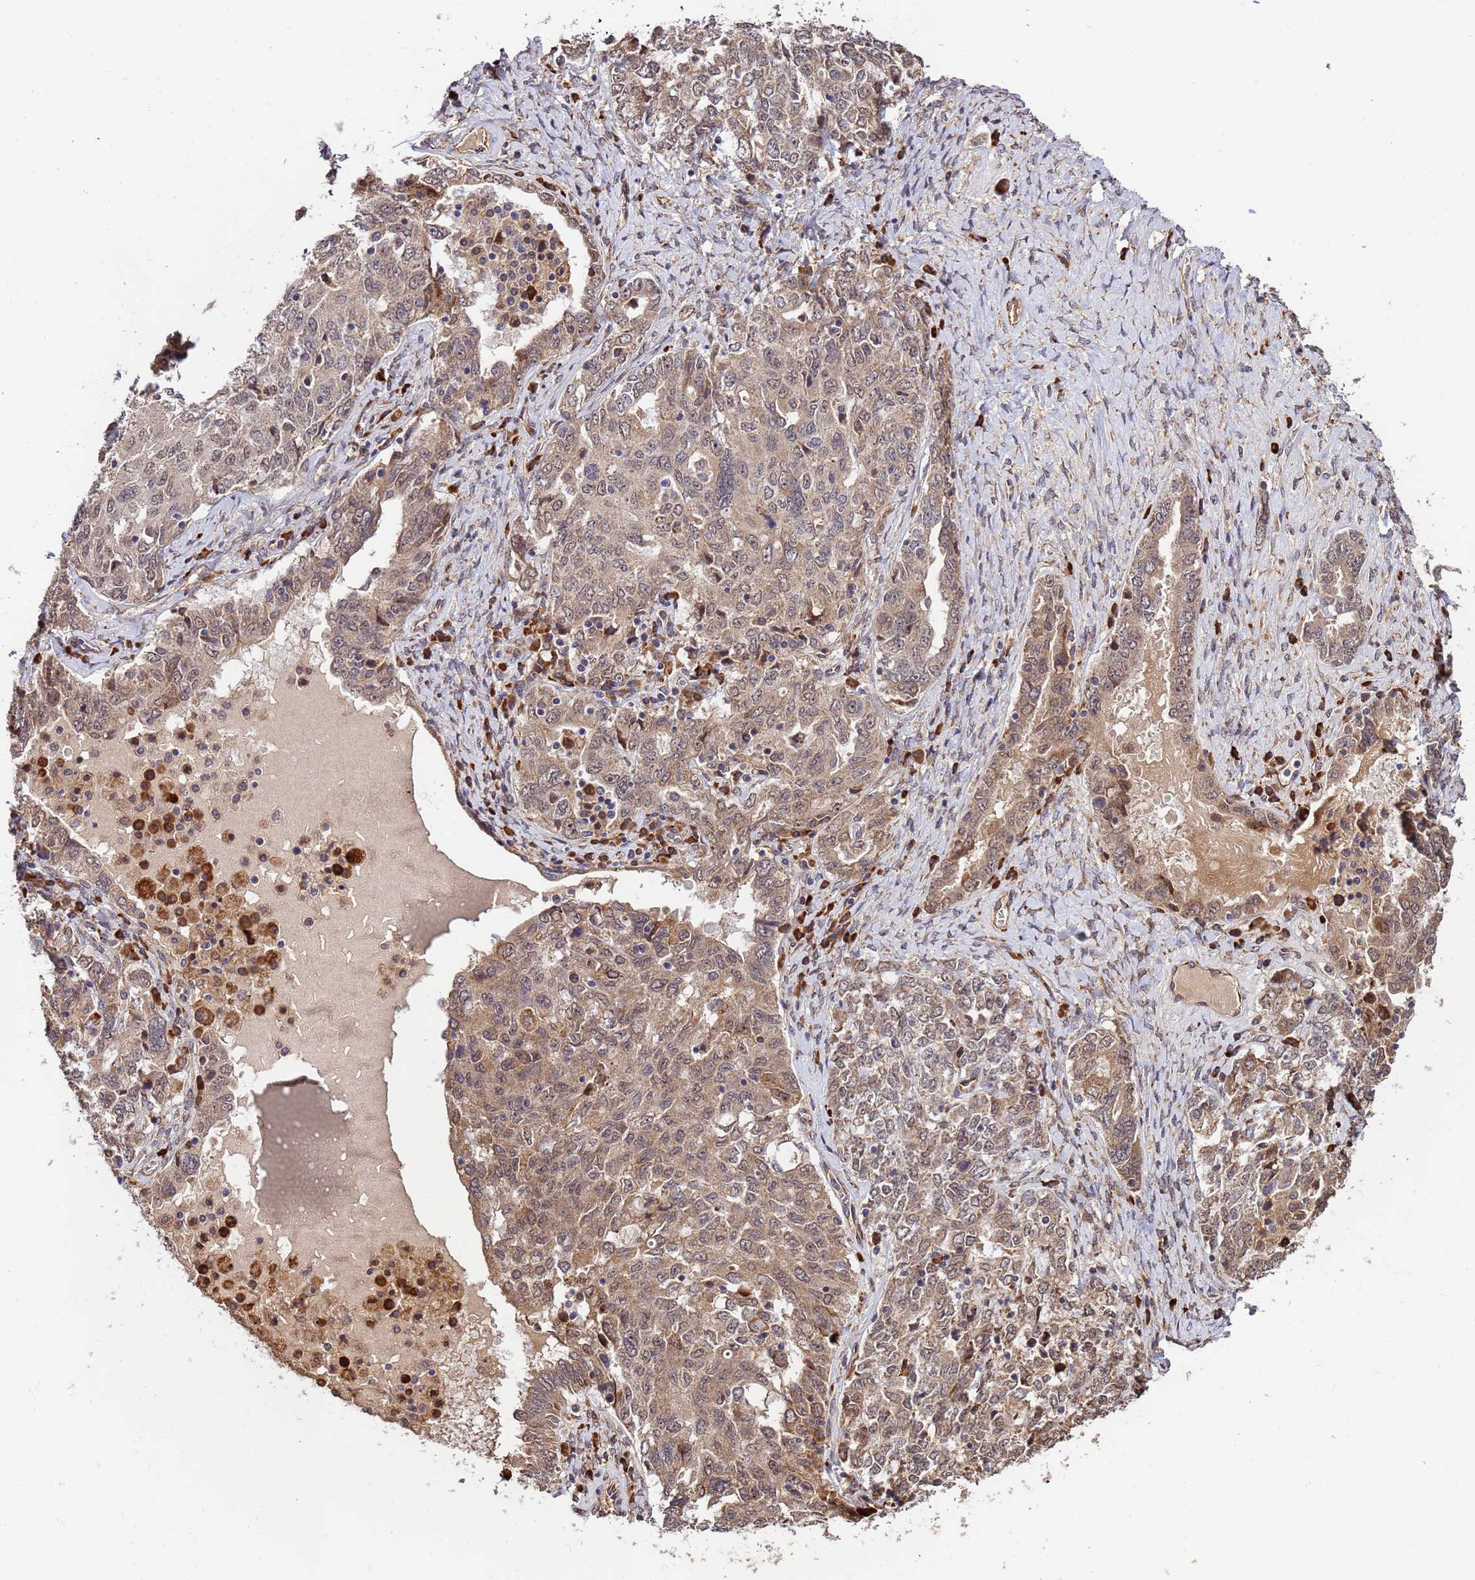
{"staining": {"intensity": "weak", "quantity": "25%-75%", "location": "cytoplasmic/membranous,nuclear"}, "tissue": "ovarian cancer", "cell_type": "Tumor cells", "image_type": "cancer", "snomed": [{"axis": "morphology", "description": "Carcinoma, endometroid"}, {"axis": "topography", "description": "Ovary"}], "caption": "A brown stain labels weak cytoplasmic/membranous and nuclear staining of a protein in ovarian endometroid carcinoma tumor cells. (Stains: DAB (3,3'-diaminobenzidine) in brown, nuclei in blue, Microscopy: brightfield microscopy at high magnification).", "gene": "ZNF619", "patient": {"sex": "female", "age": 62}}